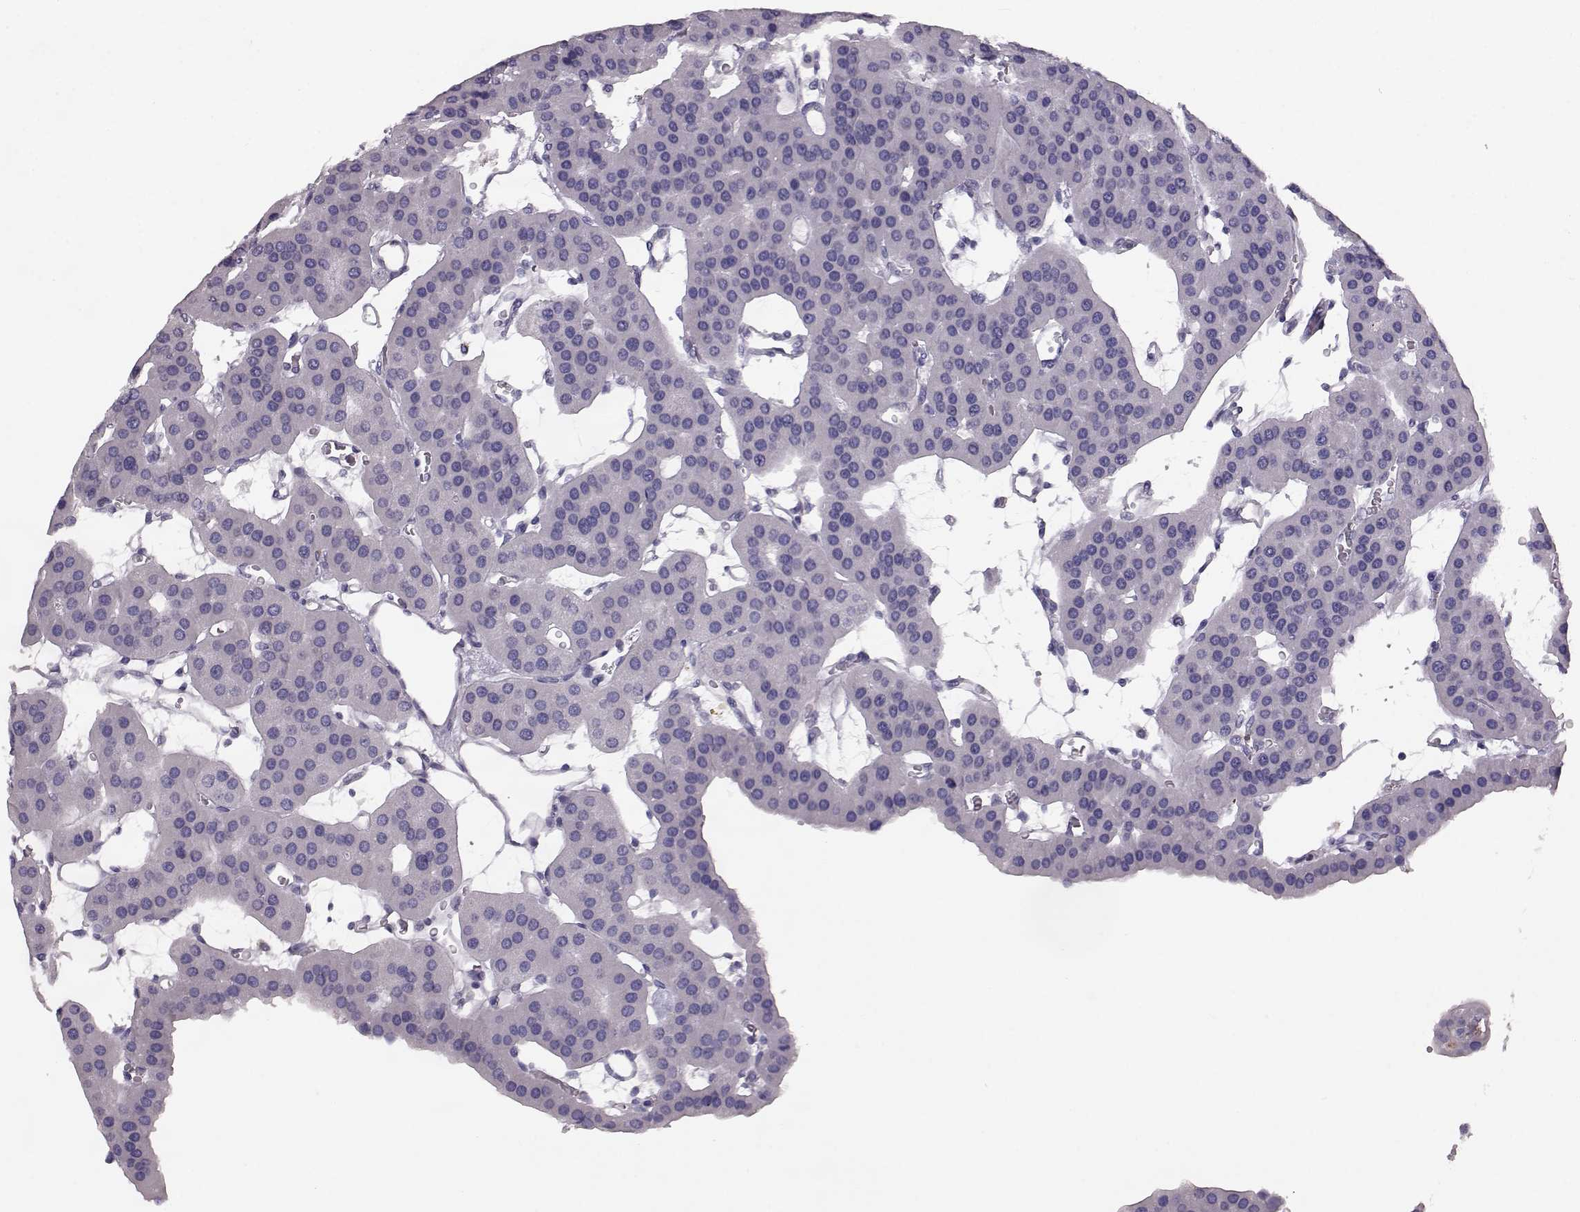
{"staining": {"intensity": "negative", "quantity": "none", "location": "none"}, "tissue": "parathyroid gland", "cell_type": "Glandular cells", "image_type": "normal", "snomed": [{"axis": "morphology", "description": "Normal tissue, NOS"}, {"axis": "morphology", "description": "Adenoma, NOS"}, {"axis": "topography", "description": "Parathyroid gland"}], "caption": "A high-resolution image shows IHC staining of unremarkable parathyroid gland, which displays no significant positivity in glandular cells.", "gene": "ELOVL5", "patient": {"sex": "female", "age": 86}}